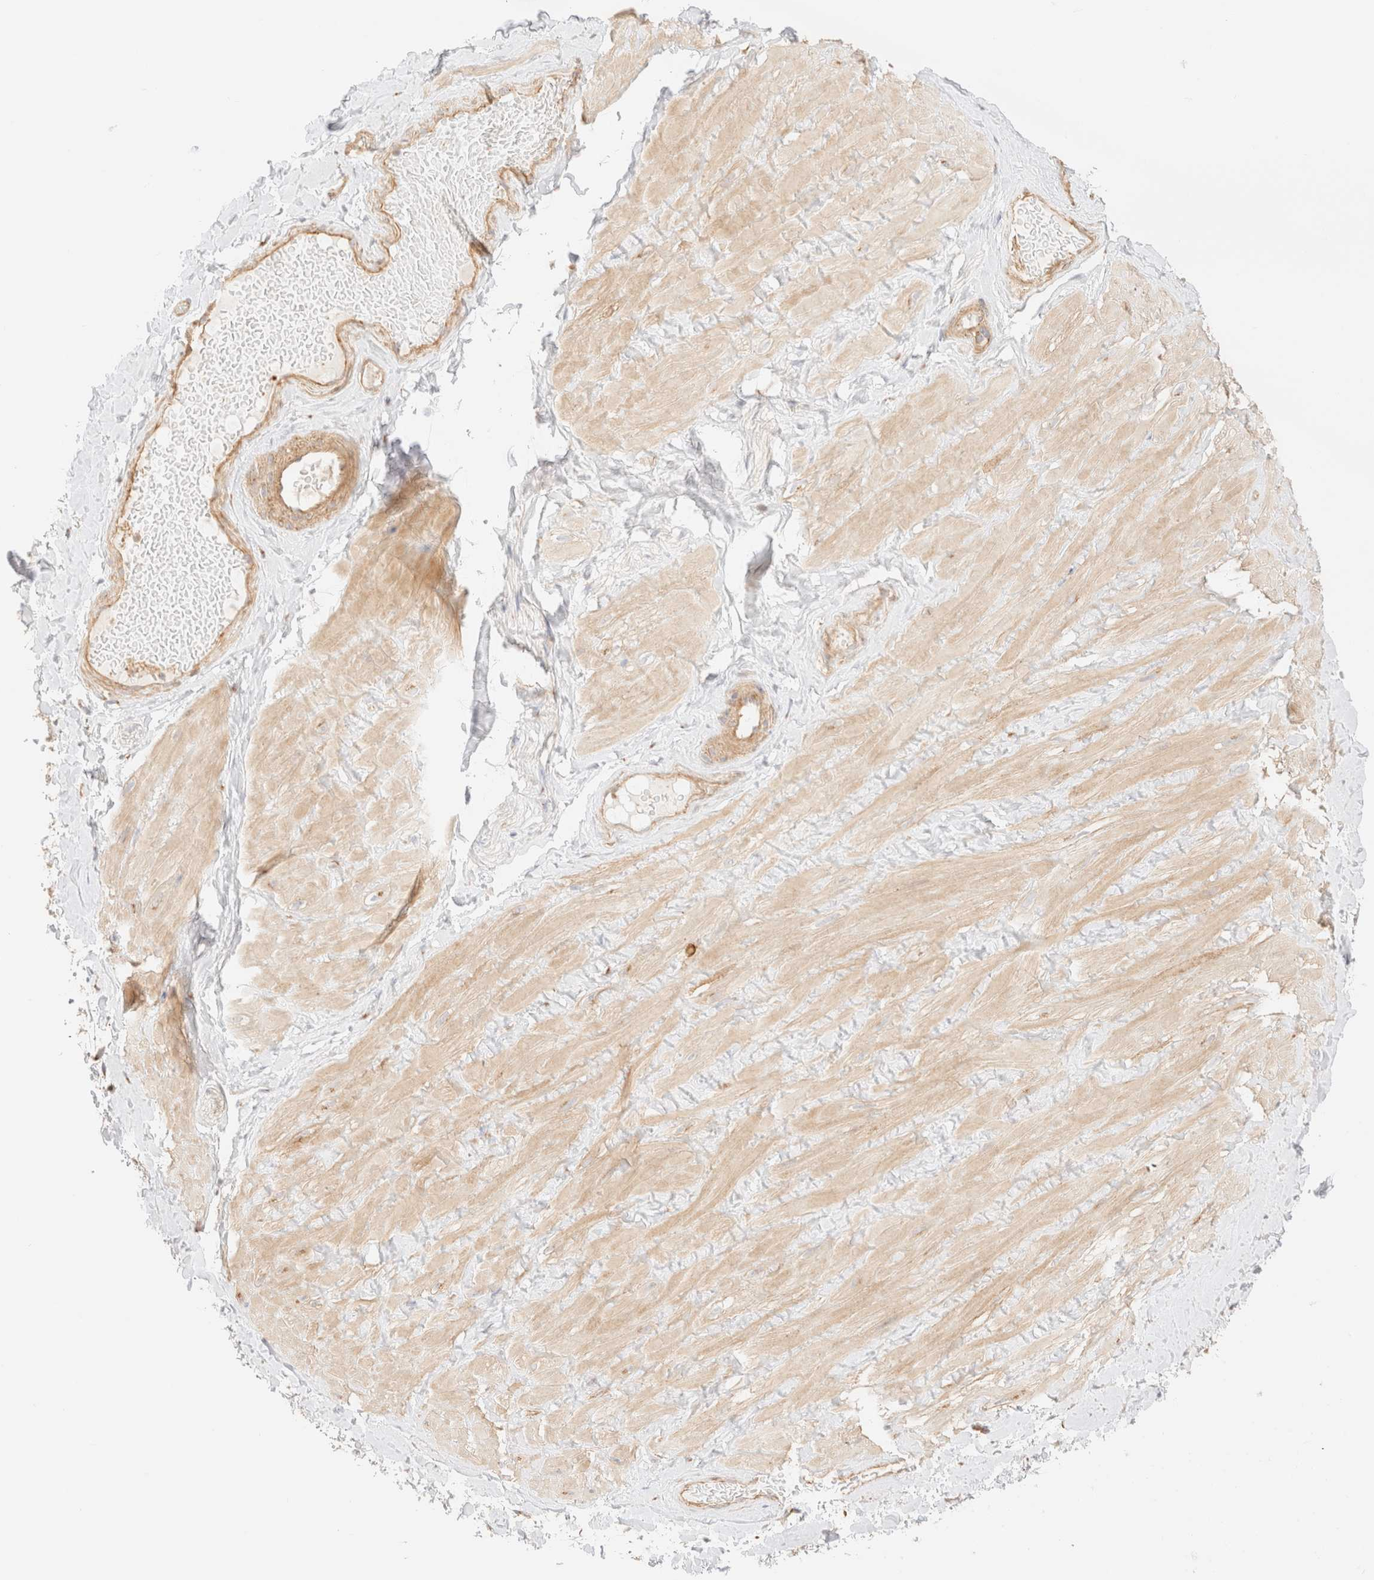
{"staining": {"intensity": "moderate", "quantity": ">75%", "location": "cytoplasmic/membranous"}, "tissue": "adipose tissue", "cell_type": "Adipocytes", "image_type": "normal", "snomed": [{"axis": "morphology", "description": "Normal tissue, NOS"}, {"axis": "topography", "description": "Adipose tissue"}, {"axis": "topography", "description": "Vascular tissue"}, {"axis": "topography", "description": "Peripheral nerve tissue"}], "caption": "About >75% of adipocytes in unremarkable adipose tissue demonstrate moderate cytoplasmic/membranous protein staining as visualized by brown immunohistochemical staining.", "gene": "MYO10", "patient": {"sex": "male", "age": 25}}